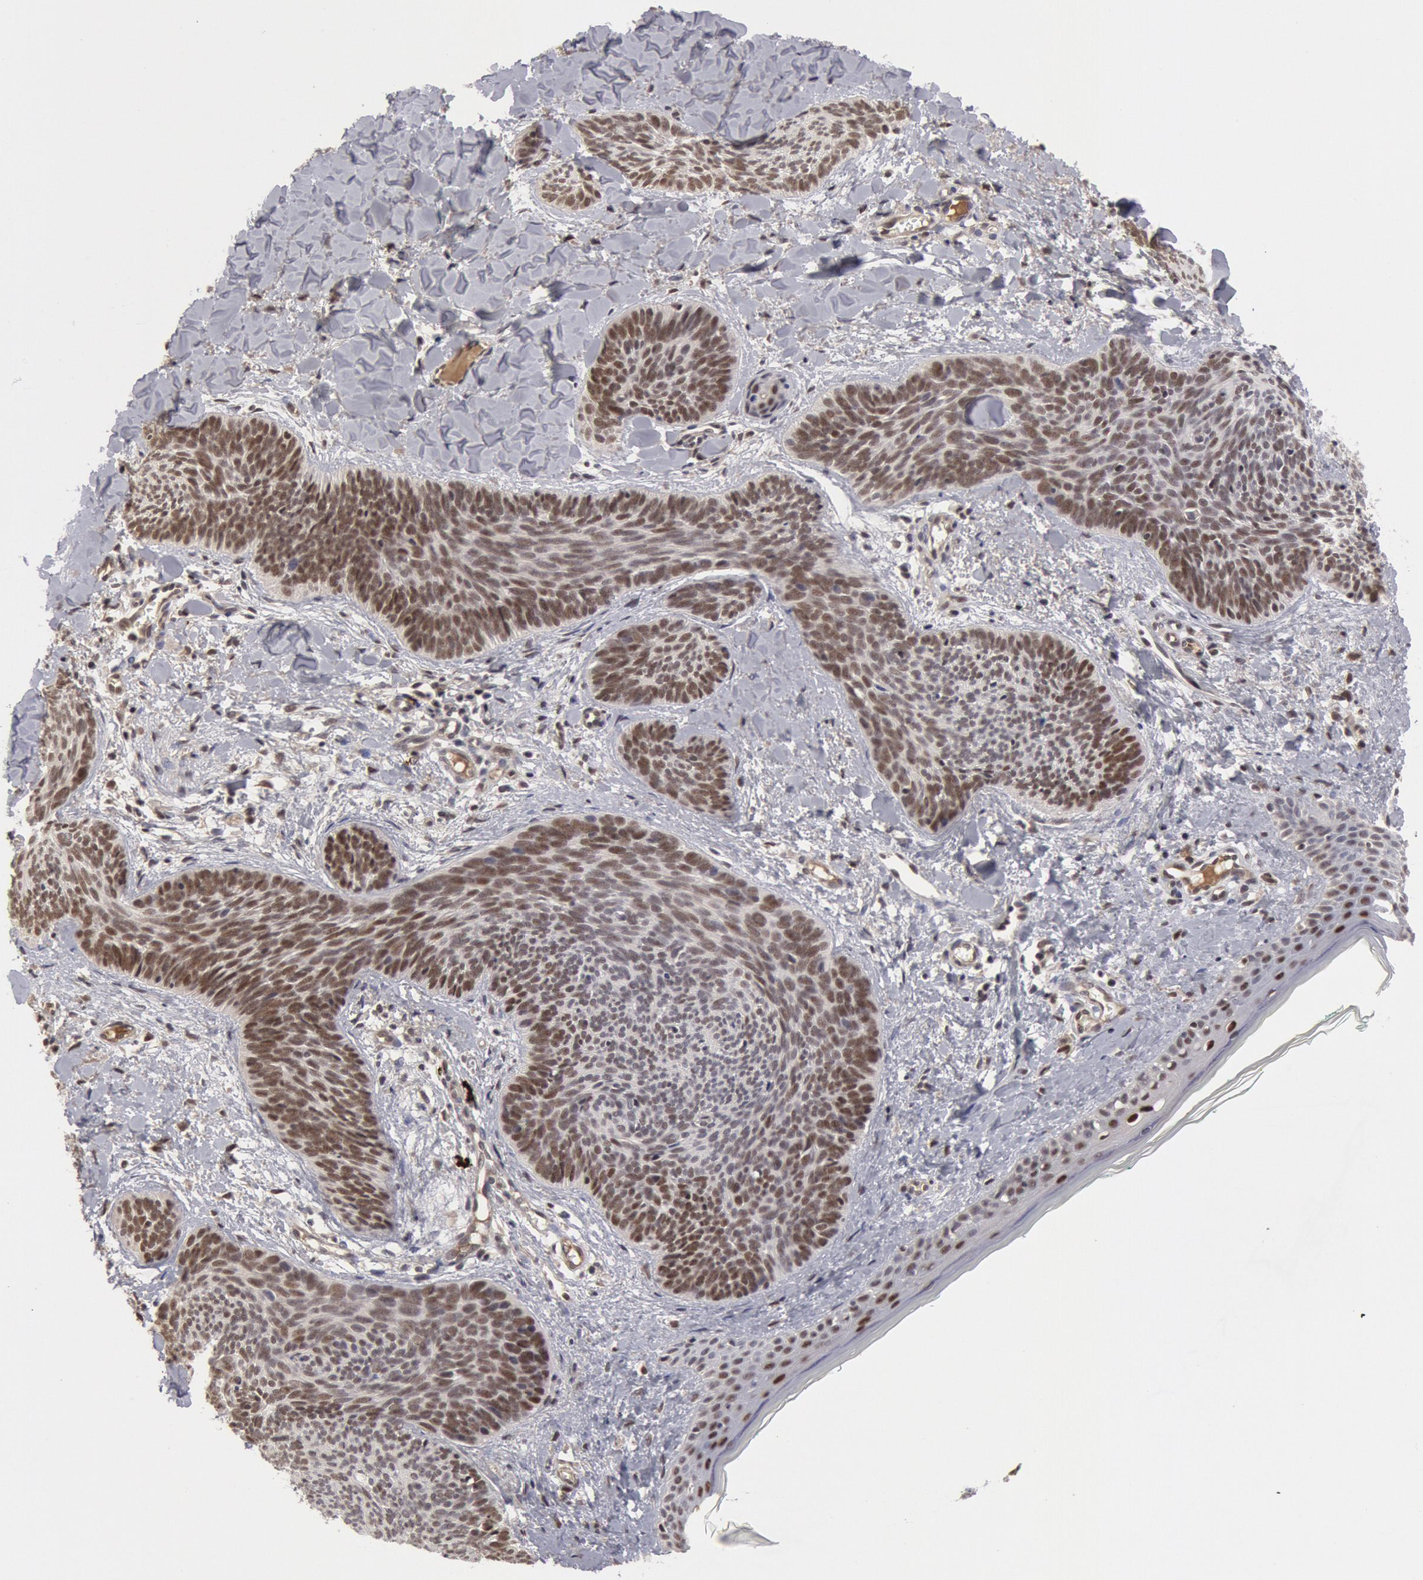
{"staining": {"intensity": "moderate", "quantity": ">75%", "location": "nuclear"}, "tissue": "skin cancer", "cell_type": "Tumor cells", "image_type": "cancer", "snomed": [{"axis": "morphology", "description": "Basal cell carcinoma"}, {"axis": "topography", "description": "Skin"}], "caption": "A micrograph showing moderate nuclear expression in approximately >75% of tumor cells in skin cancer (basal cell carcinoma), as visualized by brown immunohistochemical staining.", "gene": "PPP4R3B", "patient": {"sex": "female", "age": 81}}